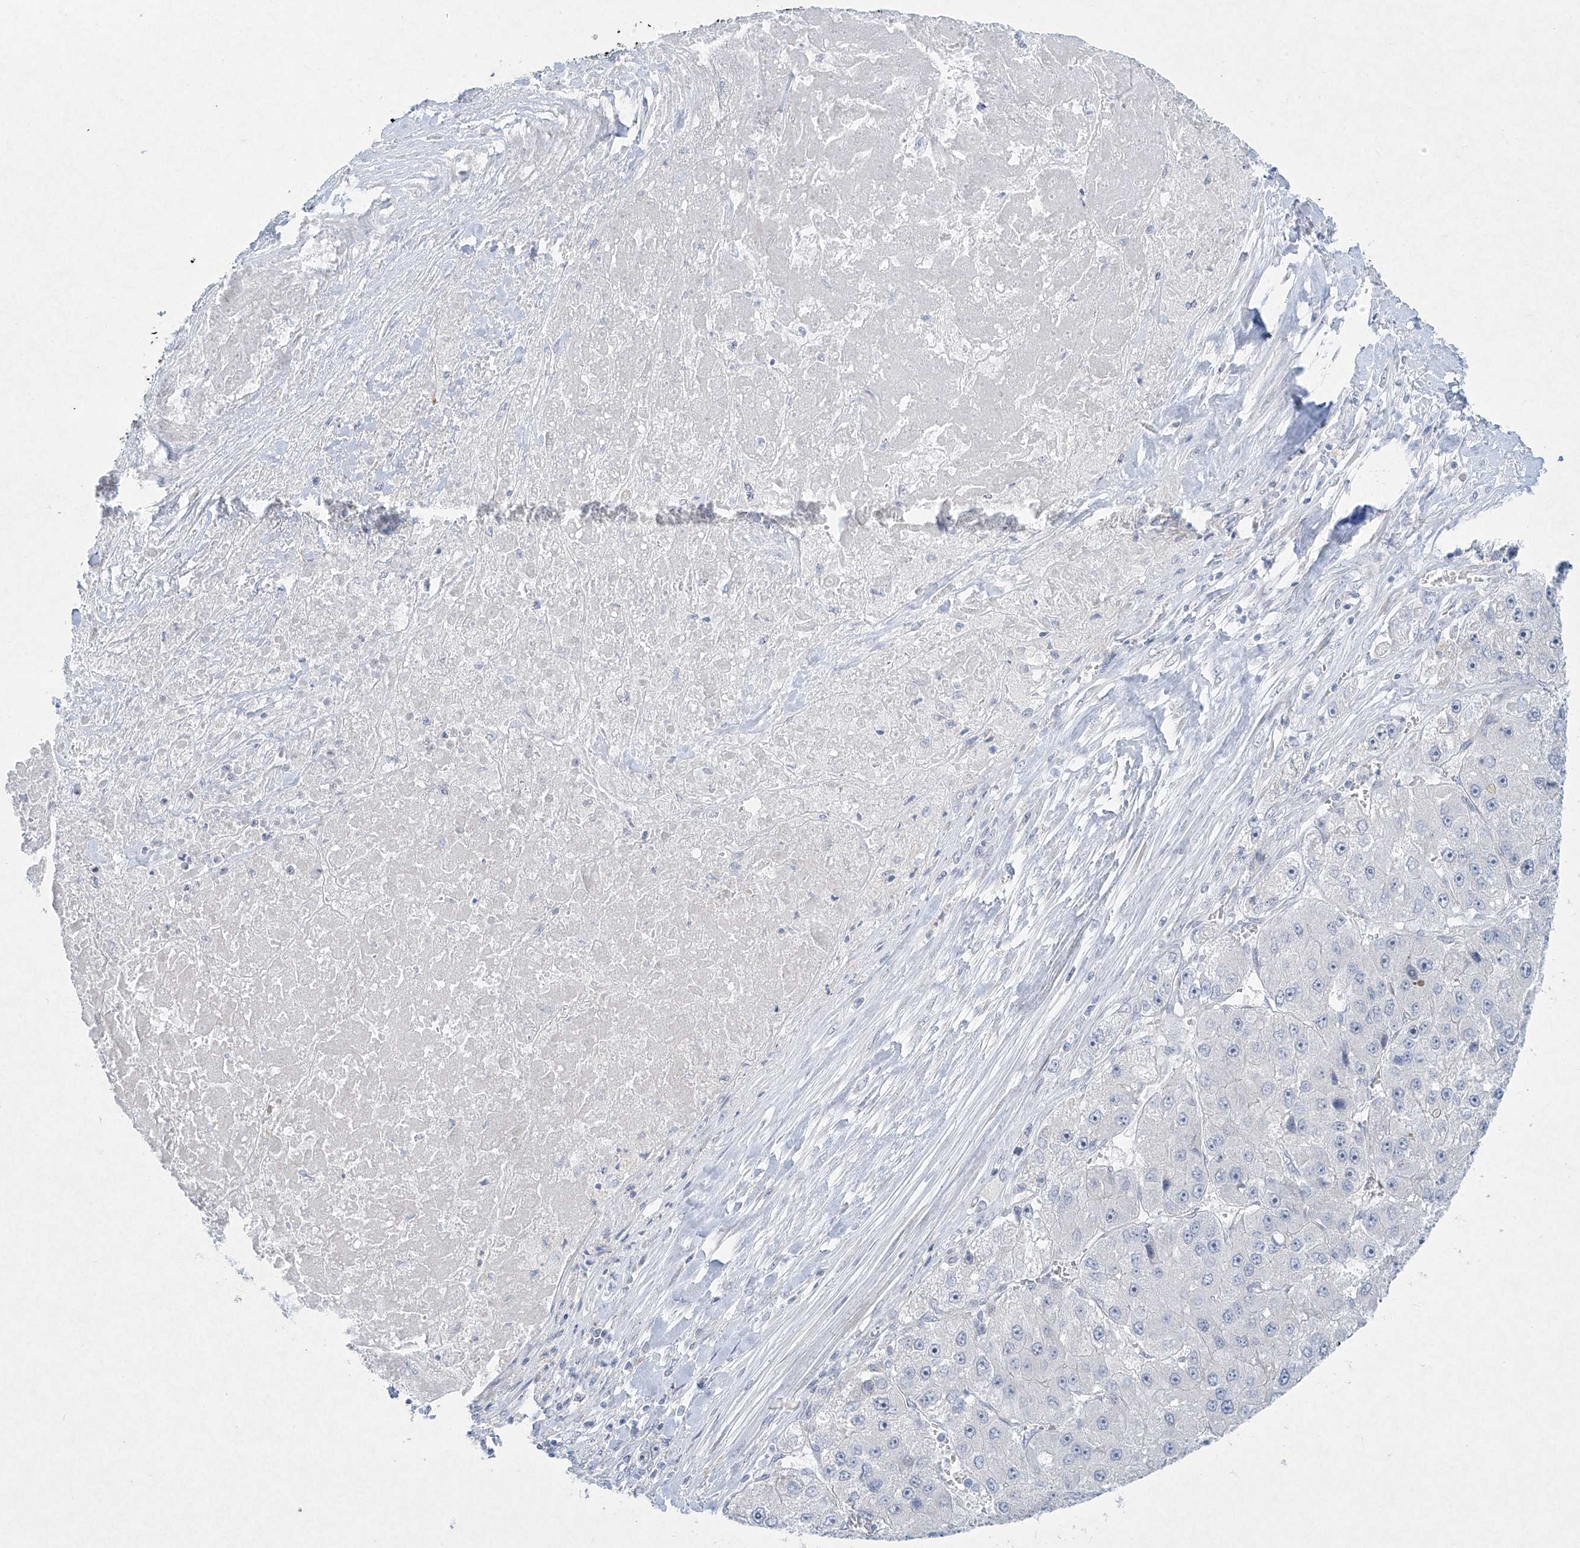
{"staining": {"intensity": "negative", "quantity": "none", "location": "none"}, "tissue": "liver cancer", "cell_type": "Tumor cells", "image_type": "cancer", "snomed": [{"axis": "morphology", "description": "Carcinoma, Hepatocellular, NOS"}, {"axis": "topography", "description": "Liver"}], "caption": "Tumor cells are negative for protein expression in human liver cancer.", "gene": "PAX6", "patient": {"sex": "female", "age": 73}}